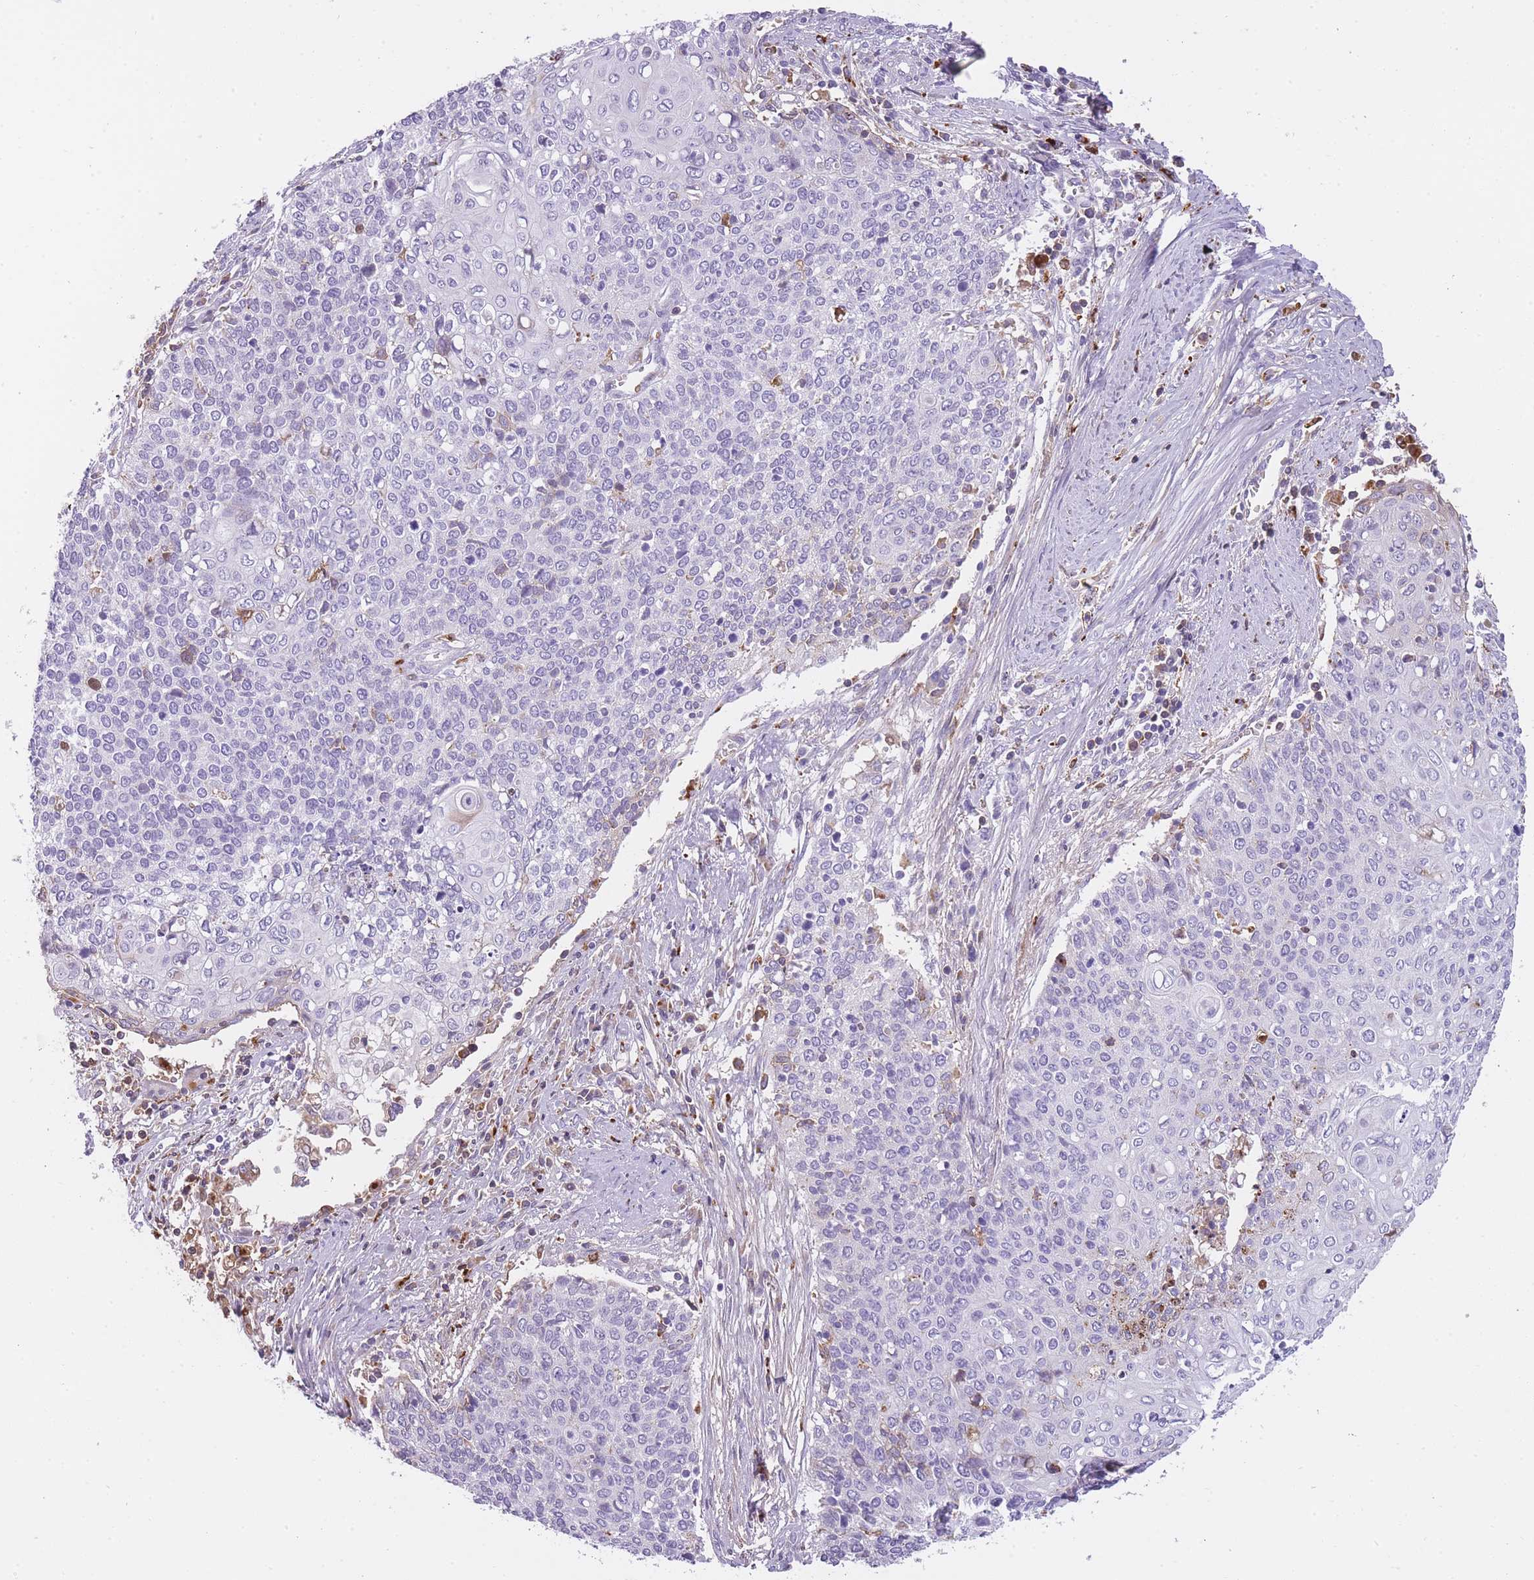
{"staining": {"intensity": "negative", "quantity": "none", "location": "none"}, "tissue": "cervical cancer", "cell_type": "Tumor cells", "image_type": "cancer", "snomed": [{"axis": "morphology", "description": "Squamous cell carcinoma, NOS"}, {"axis": "topography", "description": "Cervix"}], "caption": "Immunohistochemistry (IHC) photomicrograph of neoplastic tissue: human squamous cell carcinoma (cervical) stained with DAB demonstrates no significant protein staining in tumor cells.", "gene": "GNAT1", "patient": {"sex": "female", "age": 39}}